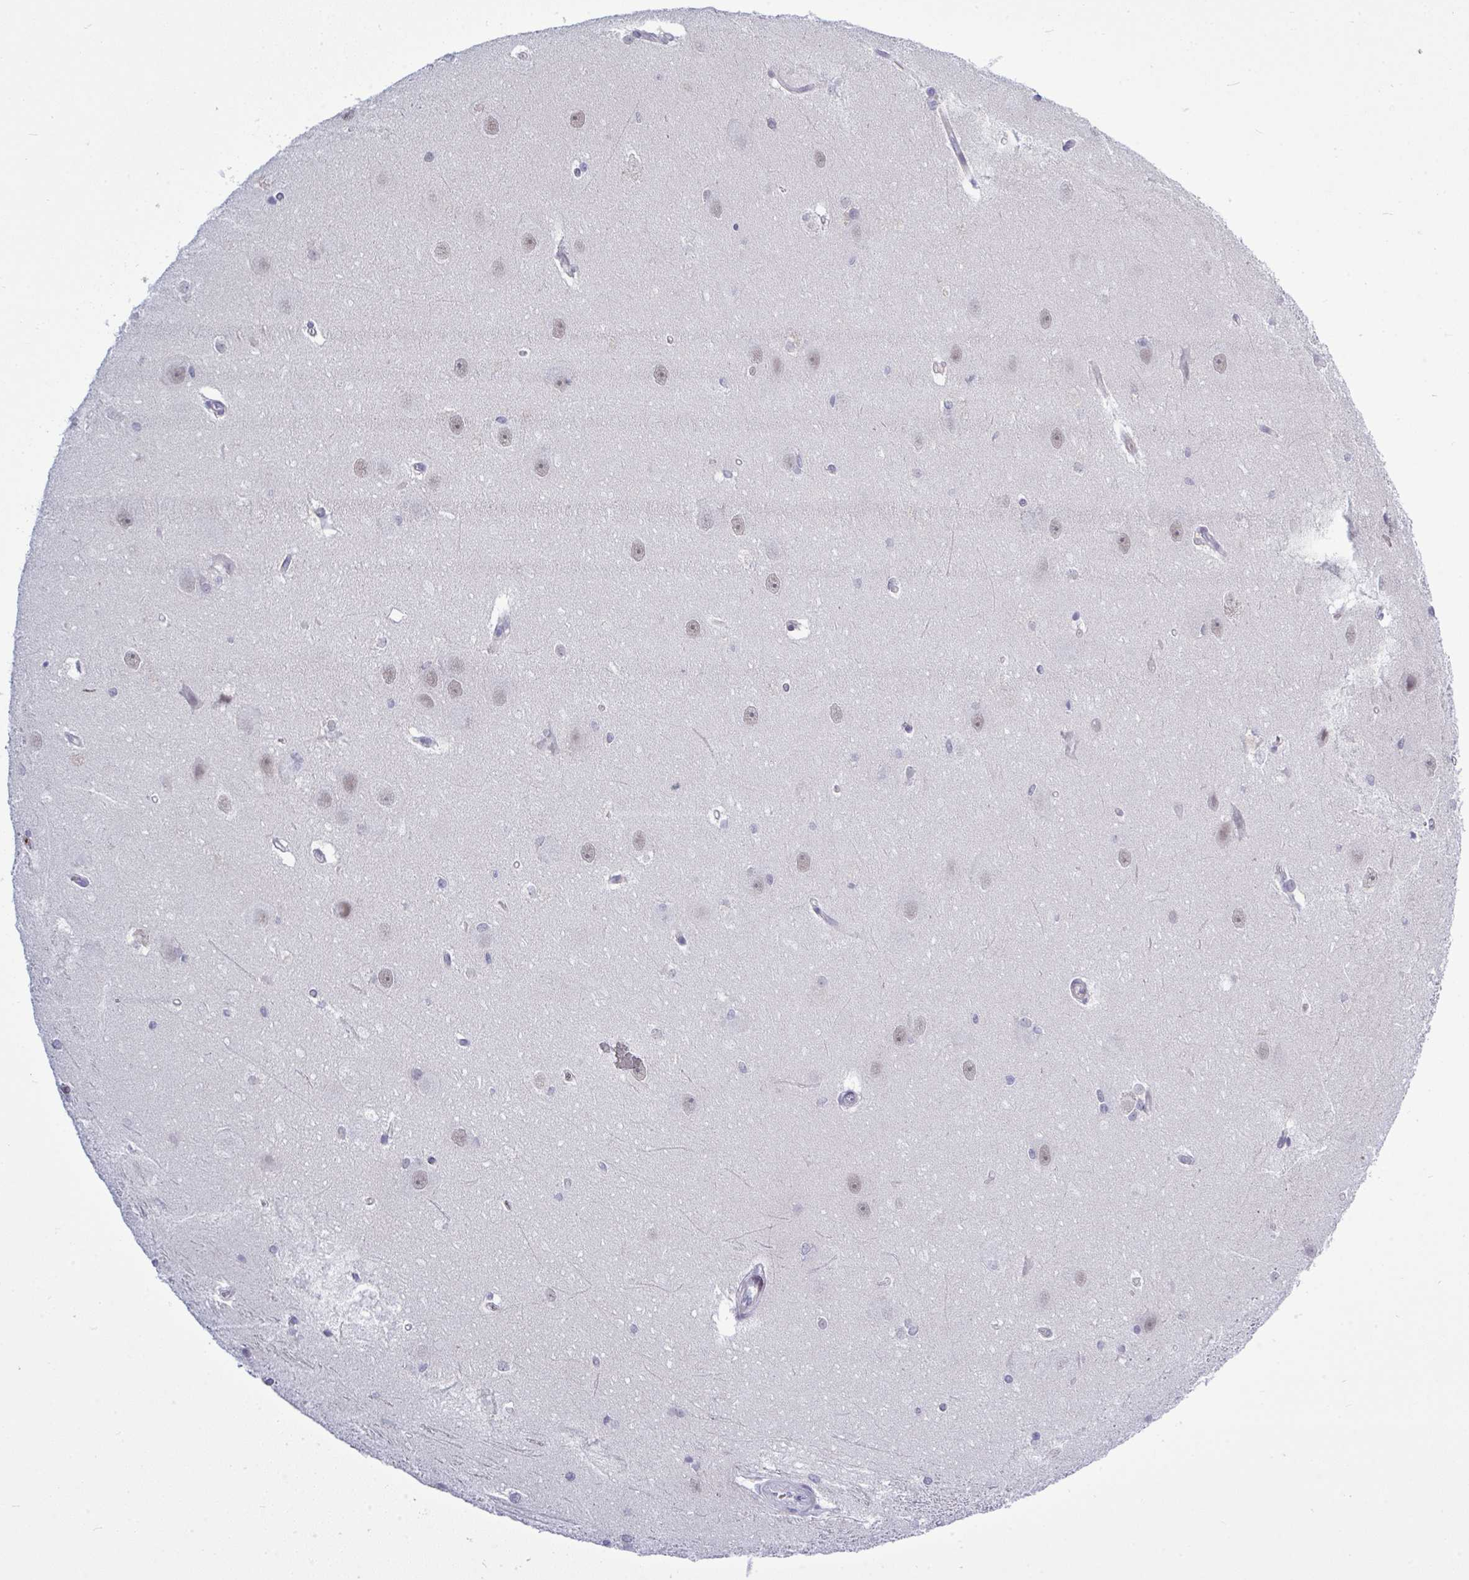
{"staining": {"intensity": "negative", "quantity": "none", "location": "none"}, "tissue": "hippocampus", "cell_type": "Glial cells", "image_type": "normal", "snomed": [{"axis": "morphology", "description": "Normal tissue, NOS"}, {"axis": "topography", "description": "Cerebral cortex"}, {"axis": "topography", "description": "Hippocampus"}], "caption": "Immunohistochemistry micrograph of unremarkable hippocampus: hippocampus stained with DAB (3,3'-diaminobenzidine) demonstrates no significant protein expression in glial cells. (Brightfield microscopy of DAB (3,3'-diaminobenzidine) IHC at high magnification).", "gene": "TAB1", "patient": {"sex": "female", "age": 19}}